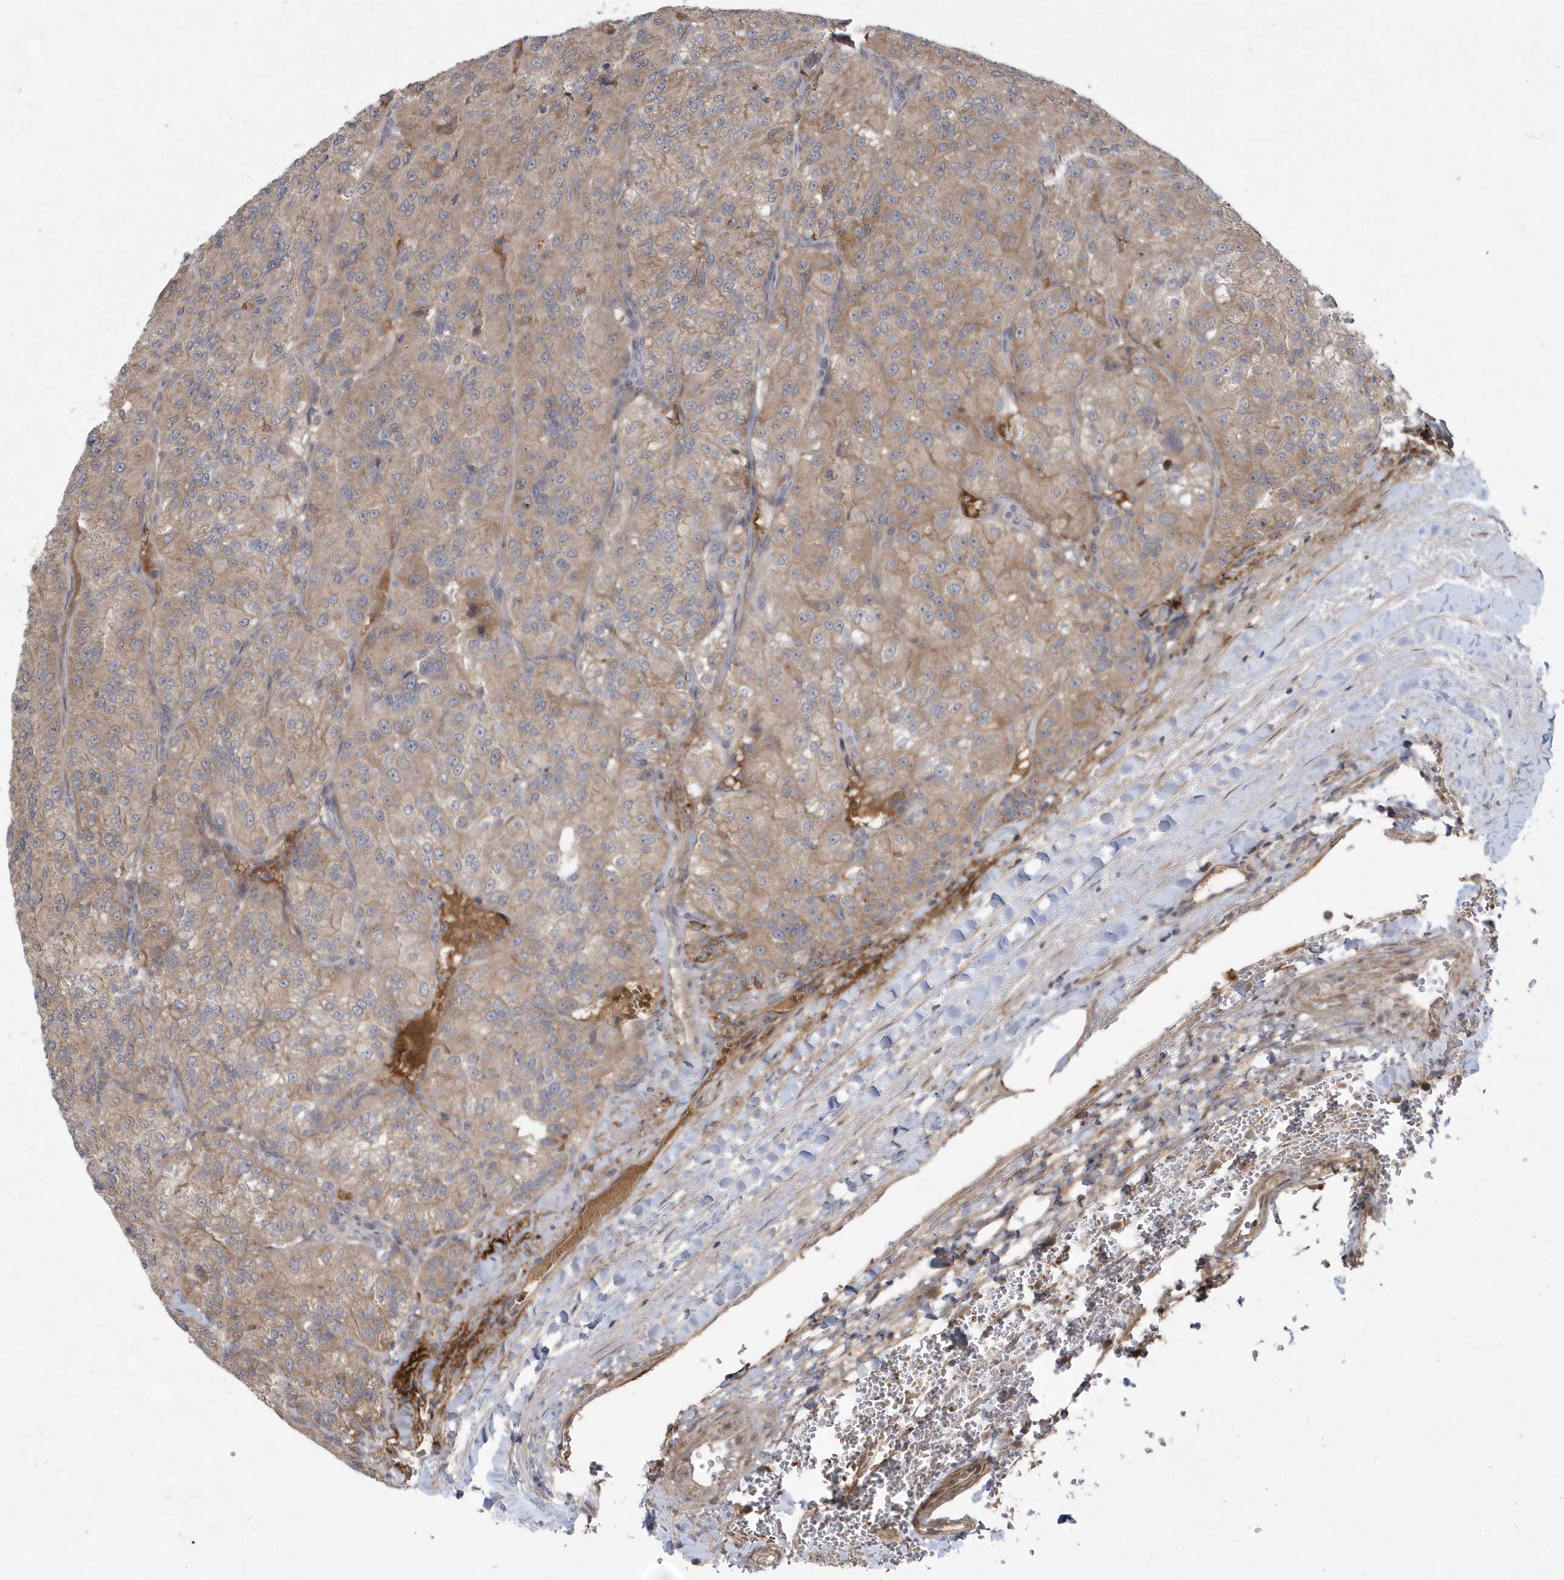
{"staining": {"intensity": "weak", "quantity": ">75%", "location": "cytoplasmic/membranous"}, "tissue": "renal cancer", "cell_type": "Tumor cells", "image_type": "cancer", "snomed": [{"axis": "morphology", "description": "Adenocarcinoma, NOS"}, {"axis": "topography", "description": "Kidney"}], "caption": "Renal cancer (adenocarcinoma) was stained to show a protein in brown. There is low levels of weak cytoplasmic/membranous positivity in about >75% of tumor cells.", "gene": "HMGCS1", "patient": {"sex": "female", "age": 63}}